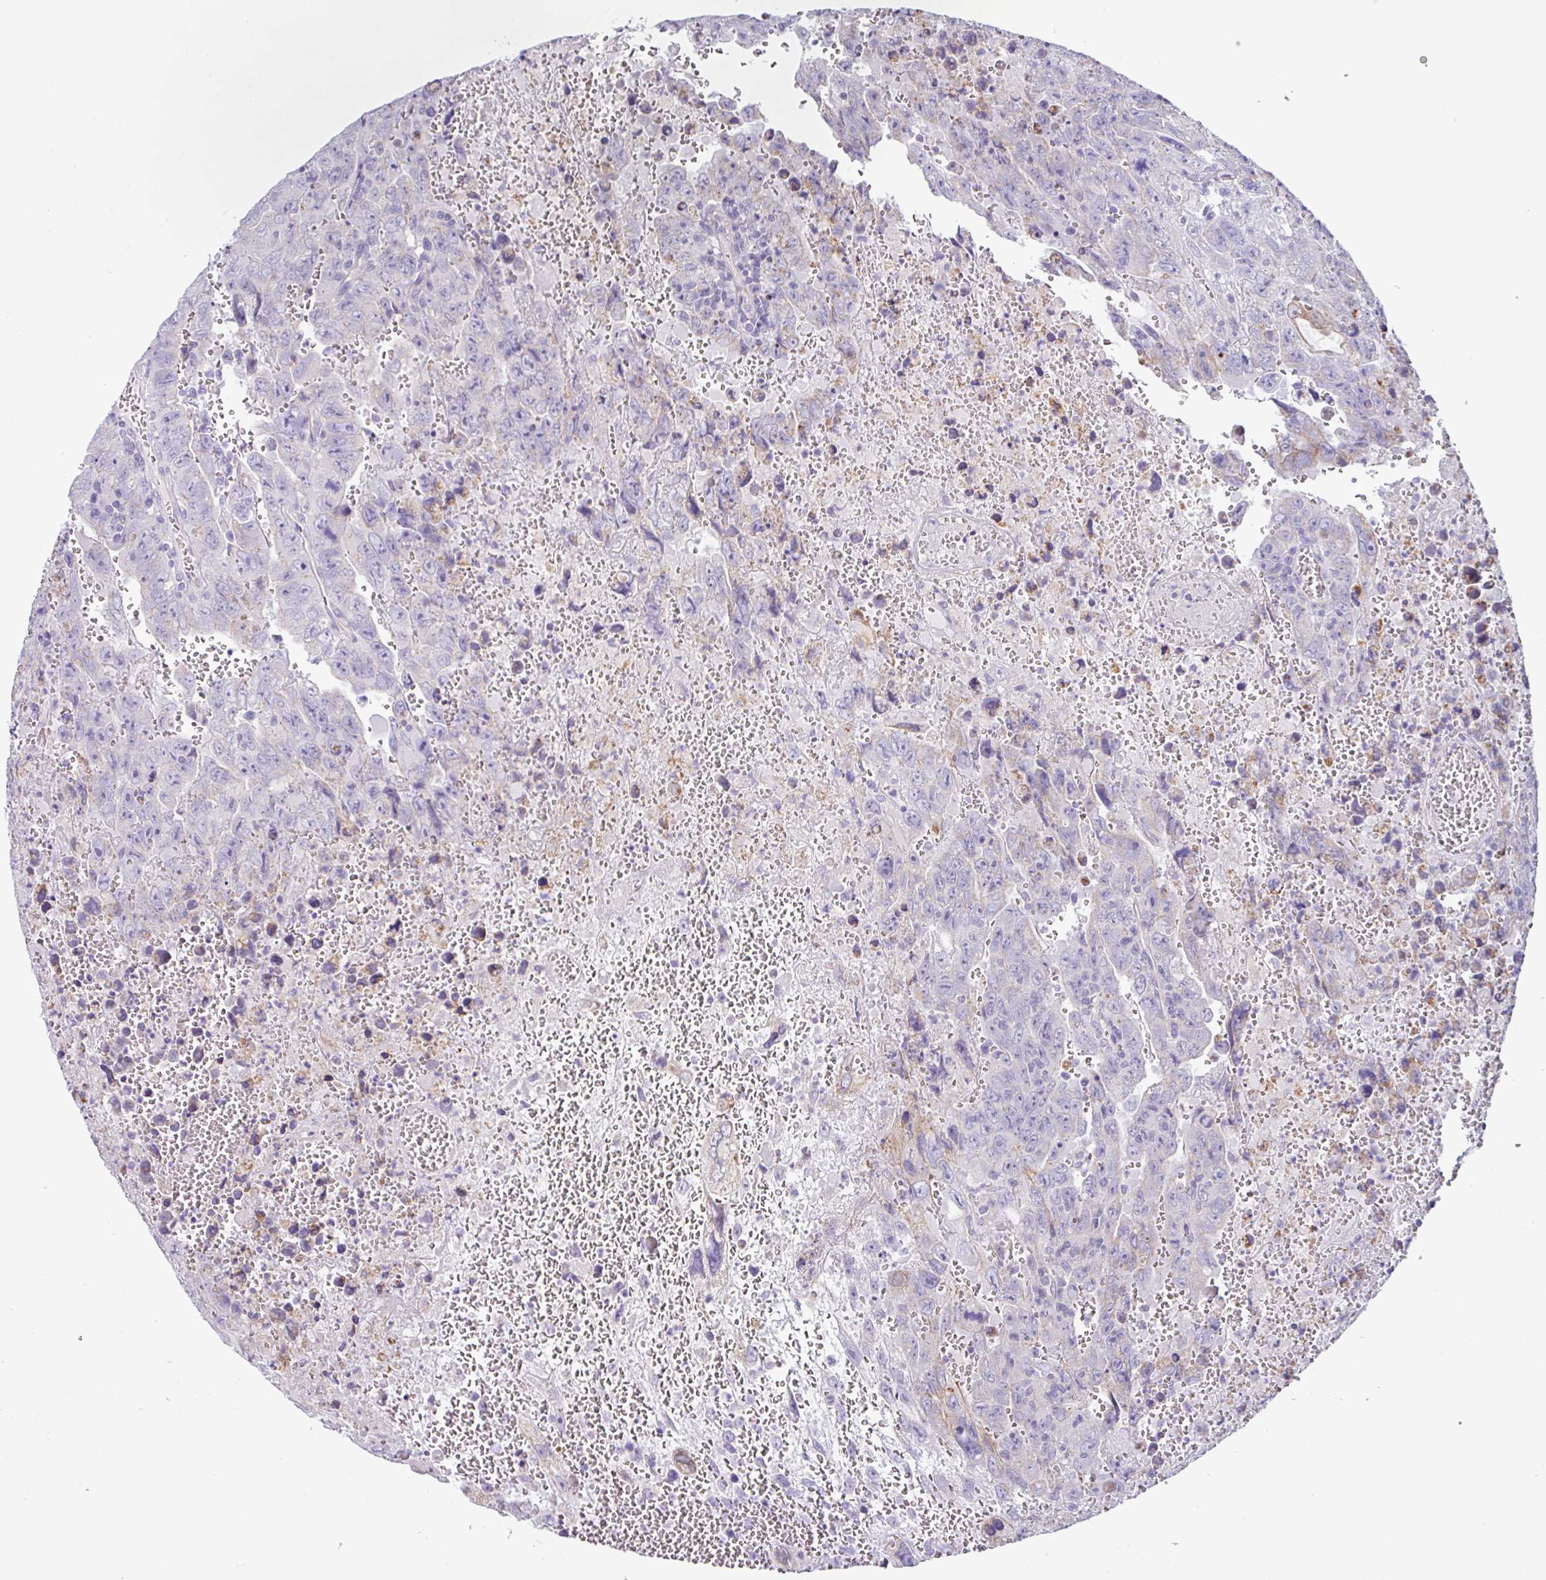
{"staining": {"intensity": "negative", "quantity": "none", "location": "none"}, "tissue": "testis cancer", "cell_type": "Tumor cells", "image_type": "cancer", "snomed": [{"axis": "morphology", "description": "Carcinoma, Embryonal, NOS"}, {"axis": "topography", "description": "Testis"}], "caption": "Embryonal carcinoma (testis) stained for a protein using immunohistochemistry (IHC) demonstrates no expression tumor cells.", "gene": "ACAP3", "patient": {"sex": "male", "age": 28}}